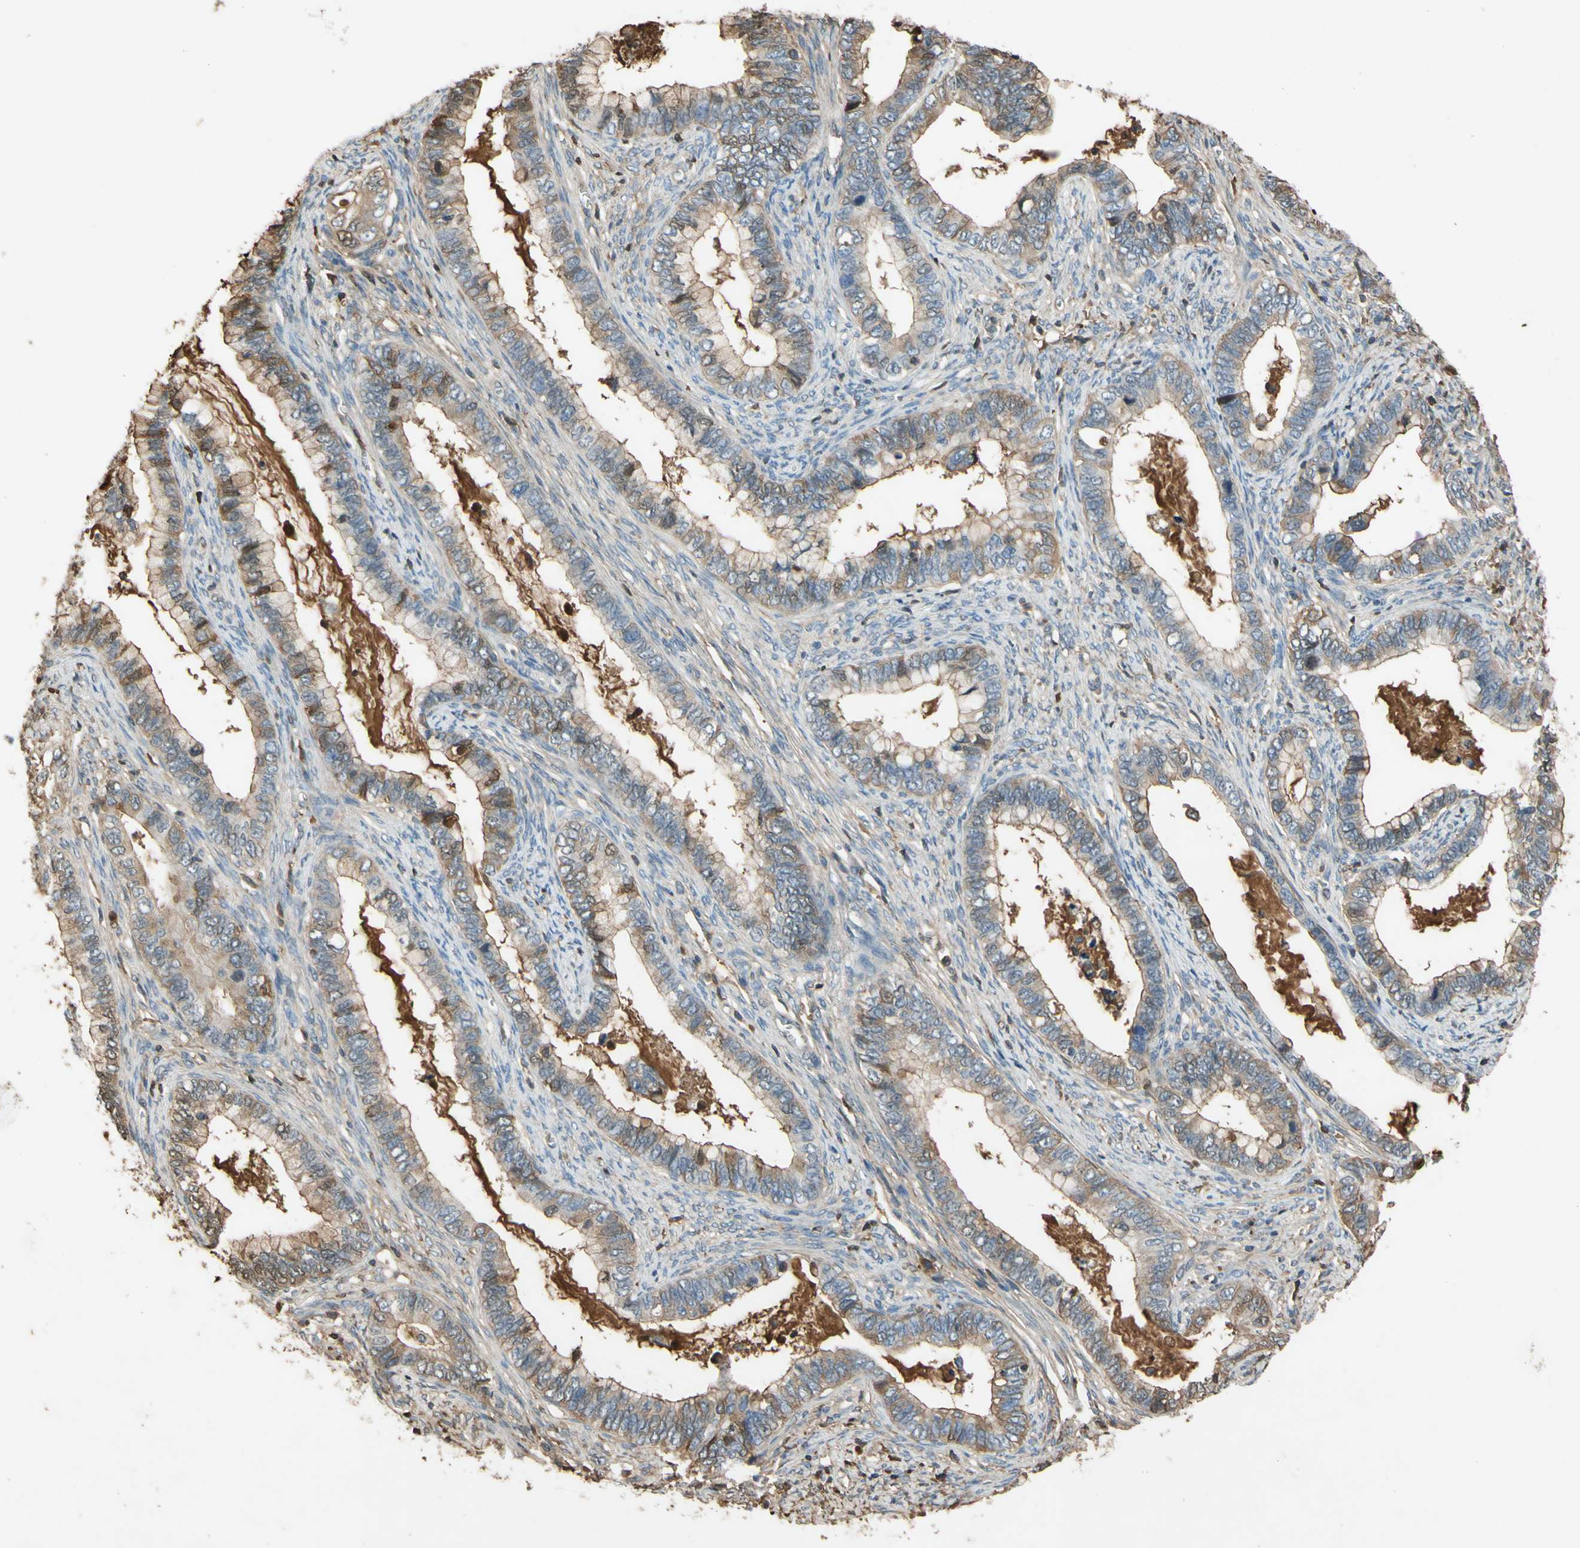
{"staining": {"intensity": "weak", "quantity": ">75%", "location": "cytoplasmic/membranous"}, "tissue": "cervical cancer", "cell_type": "Tumor cells", "image_type": "cancer", "snomed": [{"axis": "morphology", "description": "Adenocarcinoma, NOS"}, {"axis": "topography", "description": "Cervix"}], "caption": "Immunohistochemical staining of cervical adenocarcinoma exhibits low levels of weak cytoplasmic/membranous staining in about >75% of tumor cells.", "gene": "TIMP2", "patient": {"sex": "female", "age": 44}}